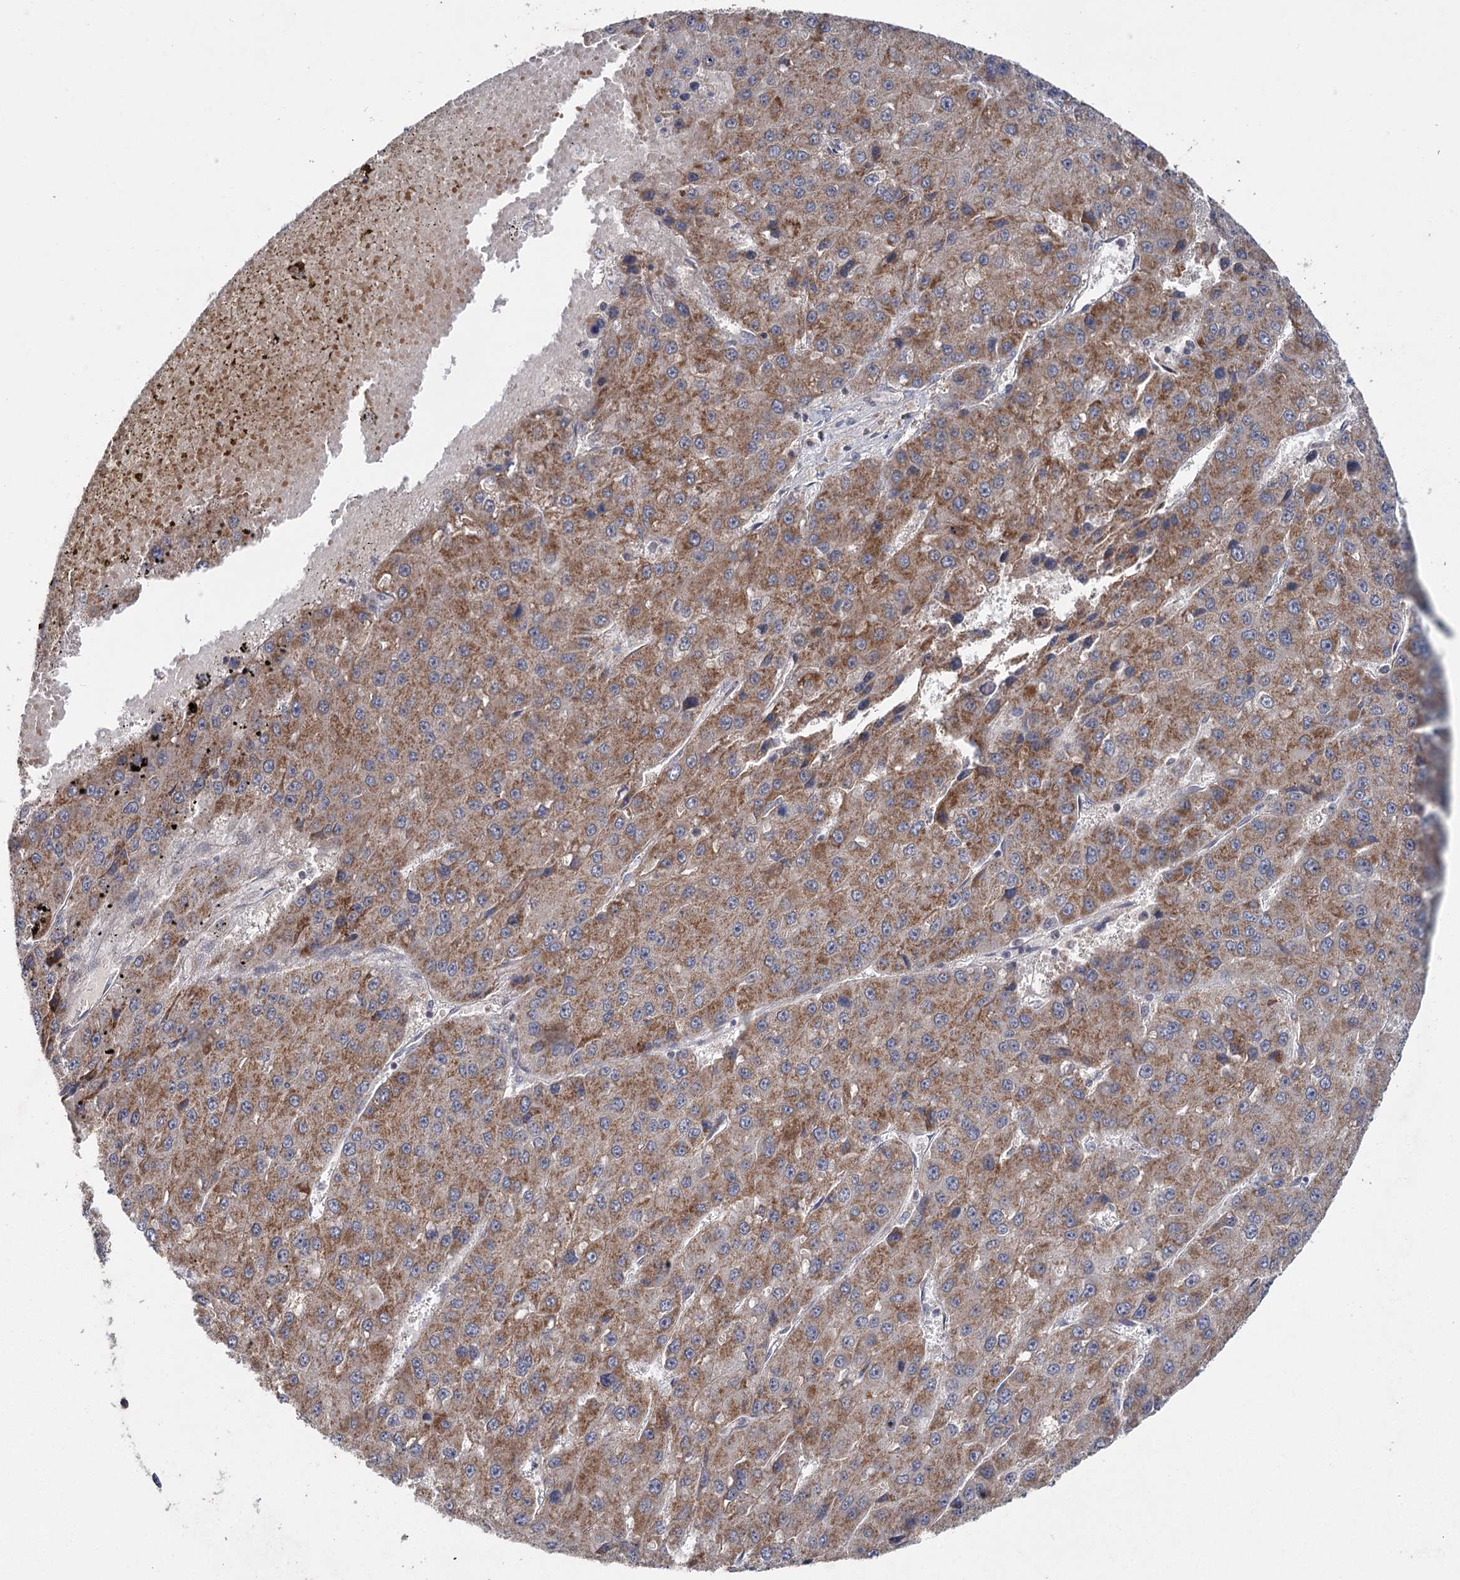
{"staining": {"intensity": "strong", "quantity": ">75%", "location": "cytoplasmic/membranous"}, "tissue": "liver cancer", "cell_type": "Tumor cells", "image_type": "cancer", "snomed": [{"axis": "morphology", "description": "Carcinoma, Hepatocellular, NOS"}, {"axis": "topography", "description": "Liver"}], "caption": "Tumor cells show high levels of strong cytoplasmic/membranous staining in about >75% of cells in hepatocellular carcinoma (liver). (DAB IHC with brightfield microscopy, high magnification).", "gene": "MRPL44", "patient": {"sex": "female", "age": 73}}